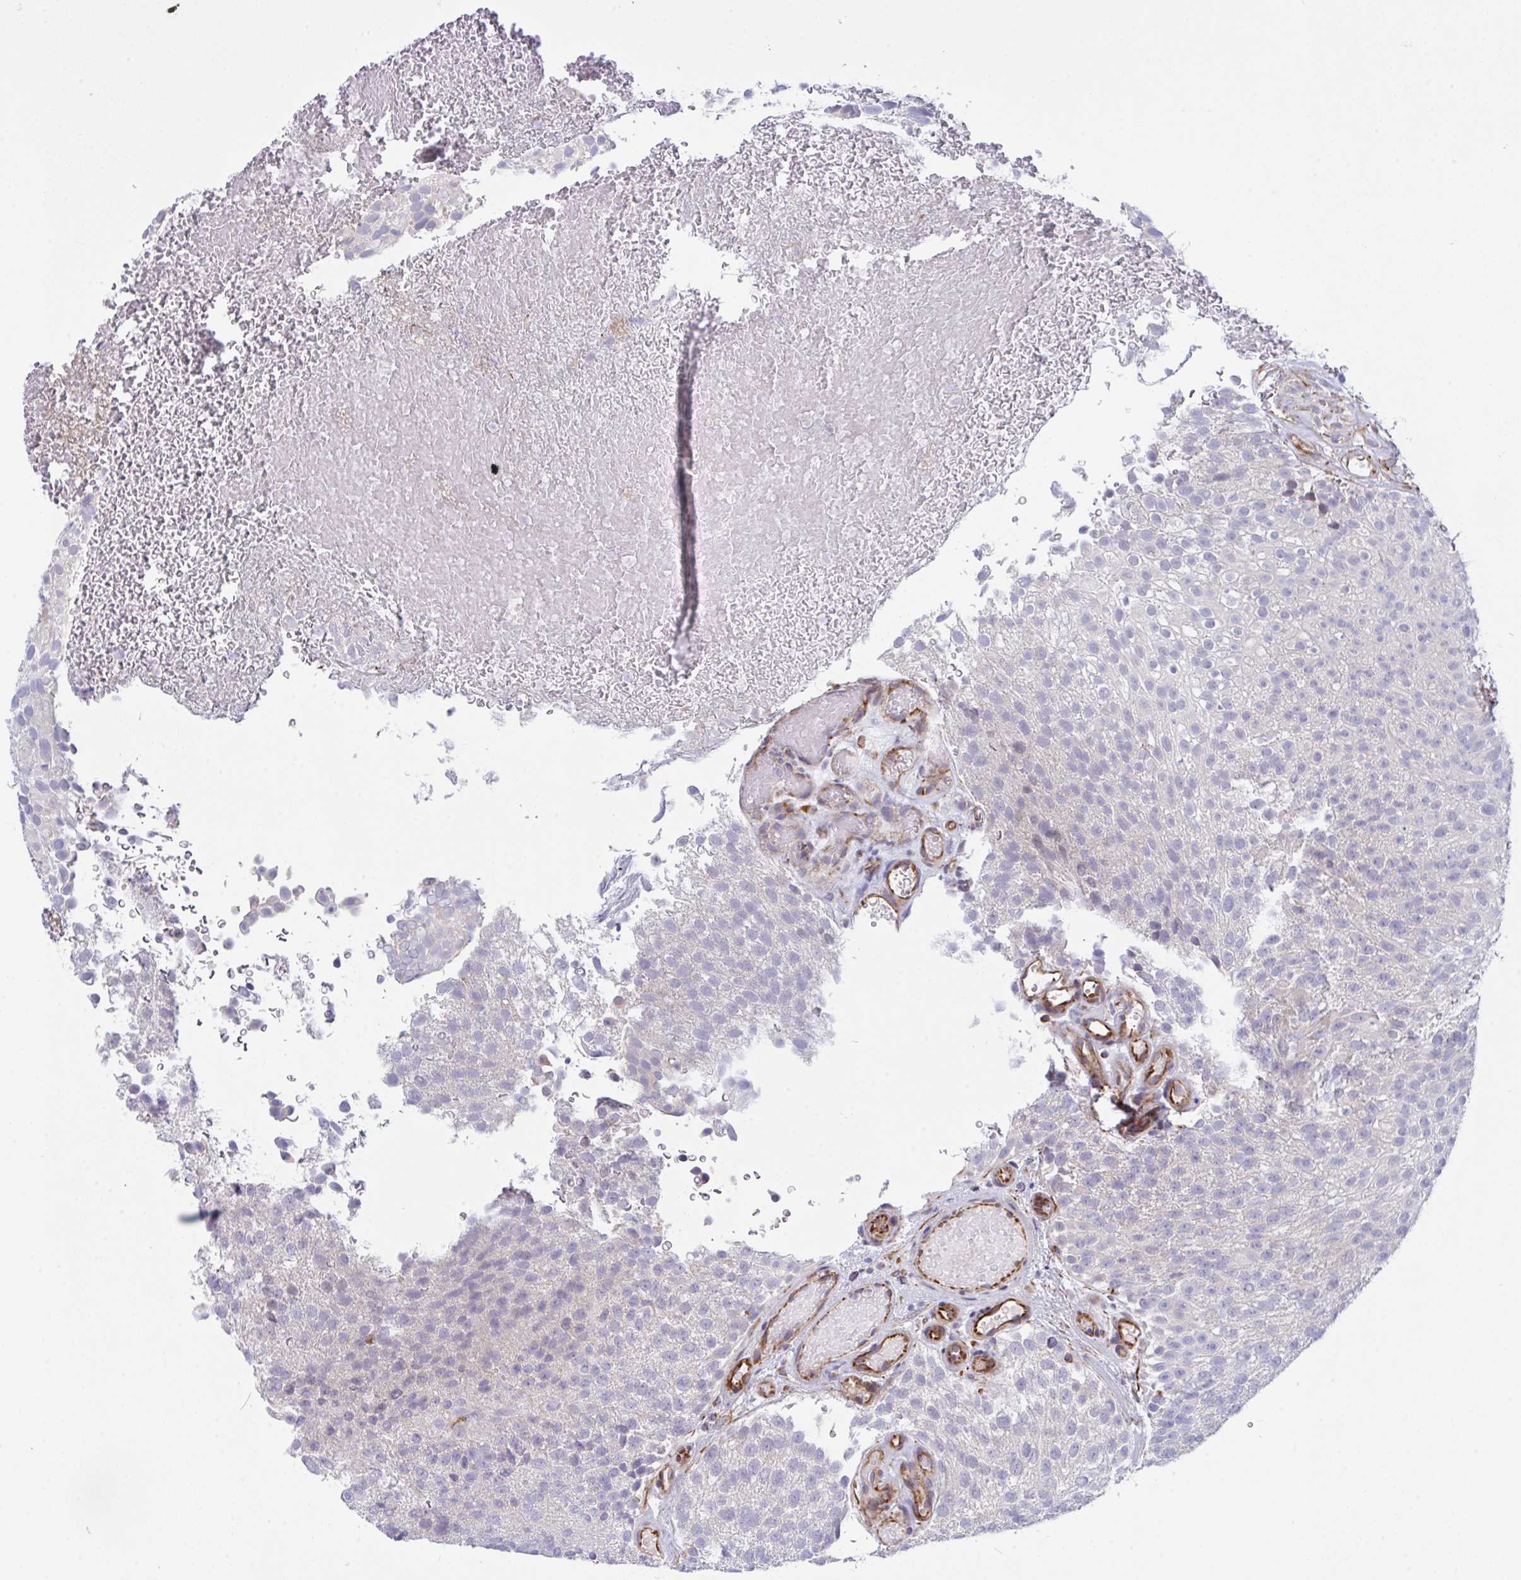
{"staining": {"intensity": "negative", "quantity": "none", "location": "none"}, "tissue": "urothelial cancer", "cell_type": "Tumor cells", "image_type": "cancer", "snomed": [{"axis": "morphology", "description": "Urothelial carcinoma, Low grade"}, {"axis": "topography", "description": "Urinary bladder"}], "caption": "Tumor cells show no significant protein expression in urothelial cancer. Nuclei are stained in blue.", "gene": "DCBLD1", "patient": {"sex": "male", "age": 78}}